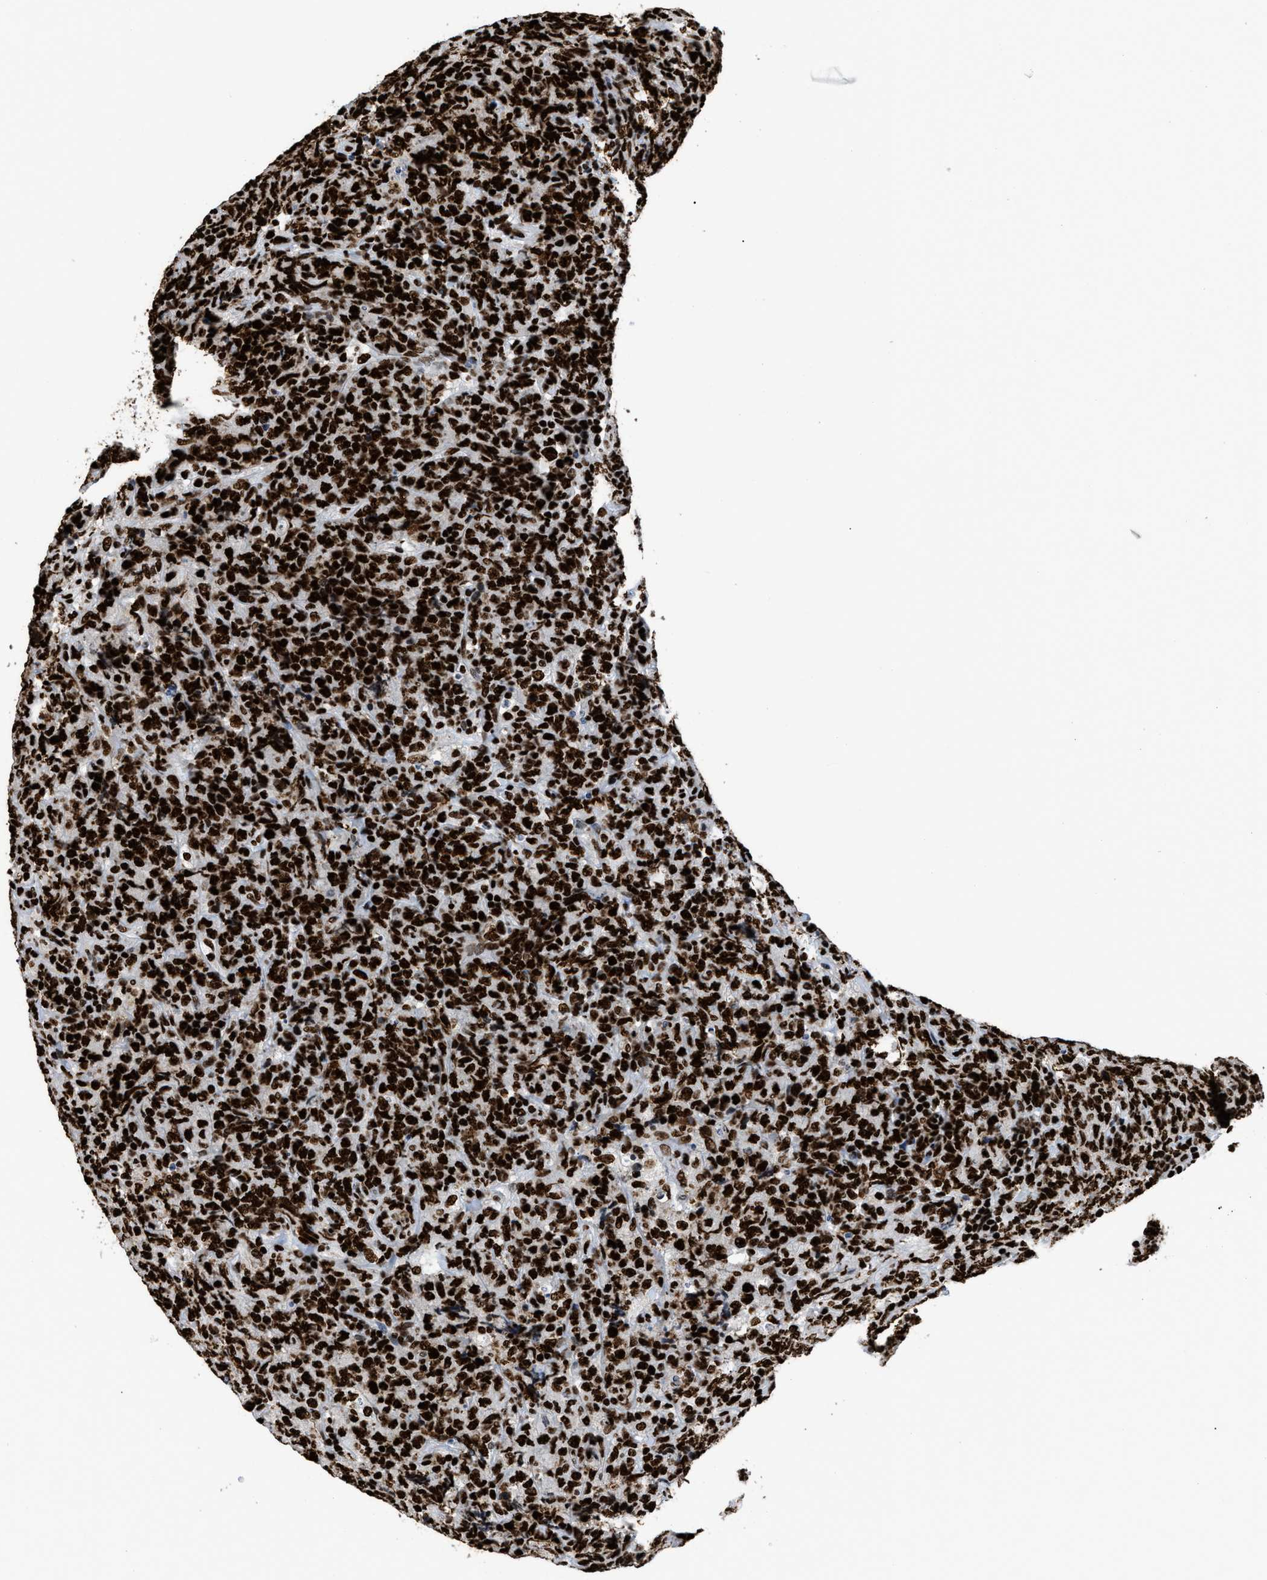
{"staining": {"intensity": "strong", "quantity": ">75%", "location": "nuclear"}, "tissue": "lymphoma", "cell_type": "Tumor cells", "image_type": "cancer", "snomed": [{"axis": "morphology", "description": "Malignant lymphoma, non-Hodgkin's type, High grade"}, {"axis": "topography", "description": "Tonsil"}], "caption": "Malignant lymphoma, non-Hodgkin's type (high-grade) stained for a protein reveals strong nuclear positivity in tumor cells.", "gene": "HNRNPM", "patient": {"sex": "female", "age": 36}}